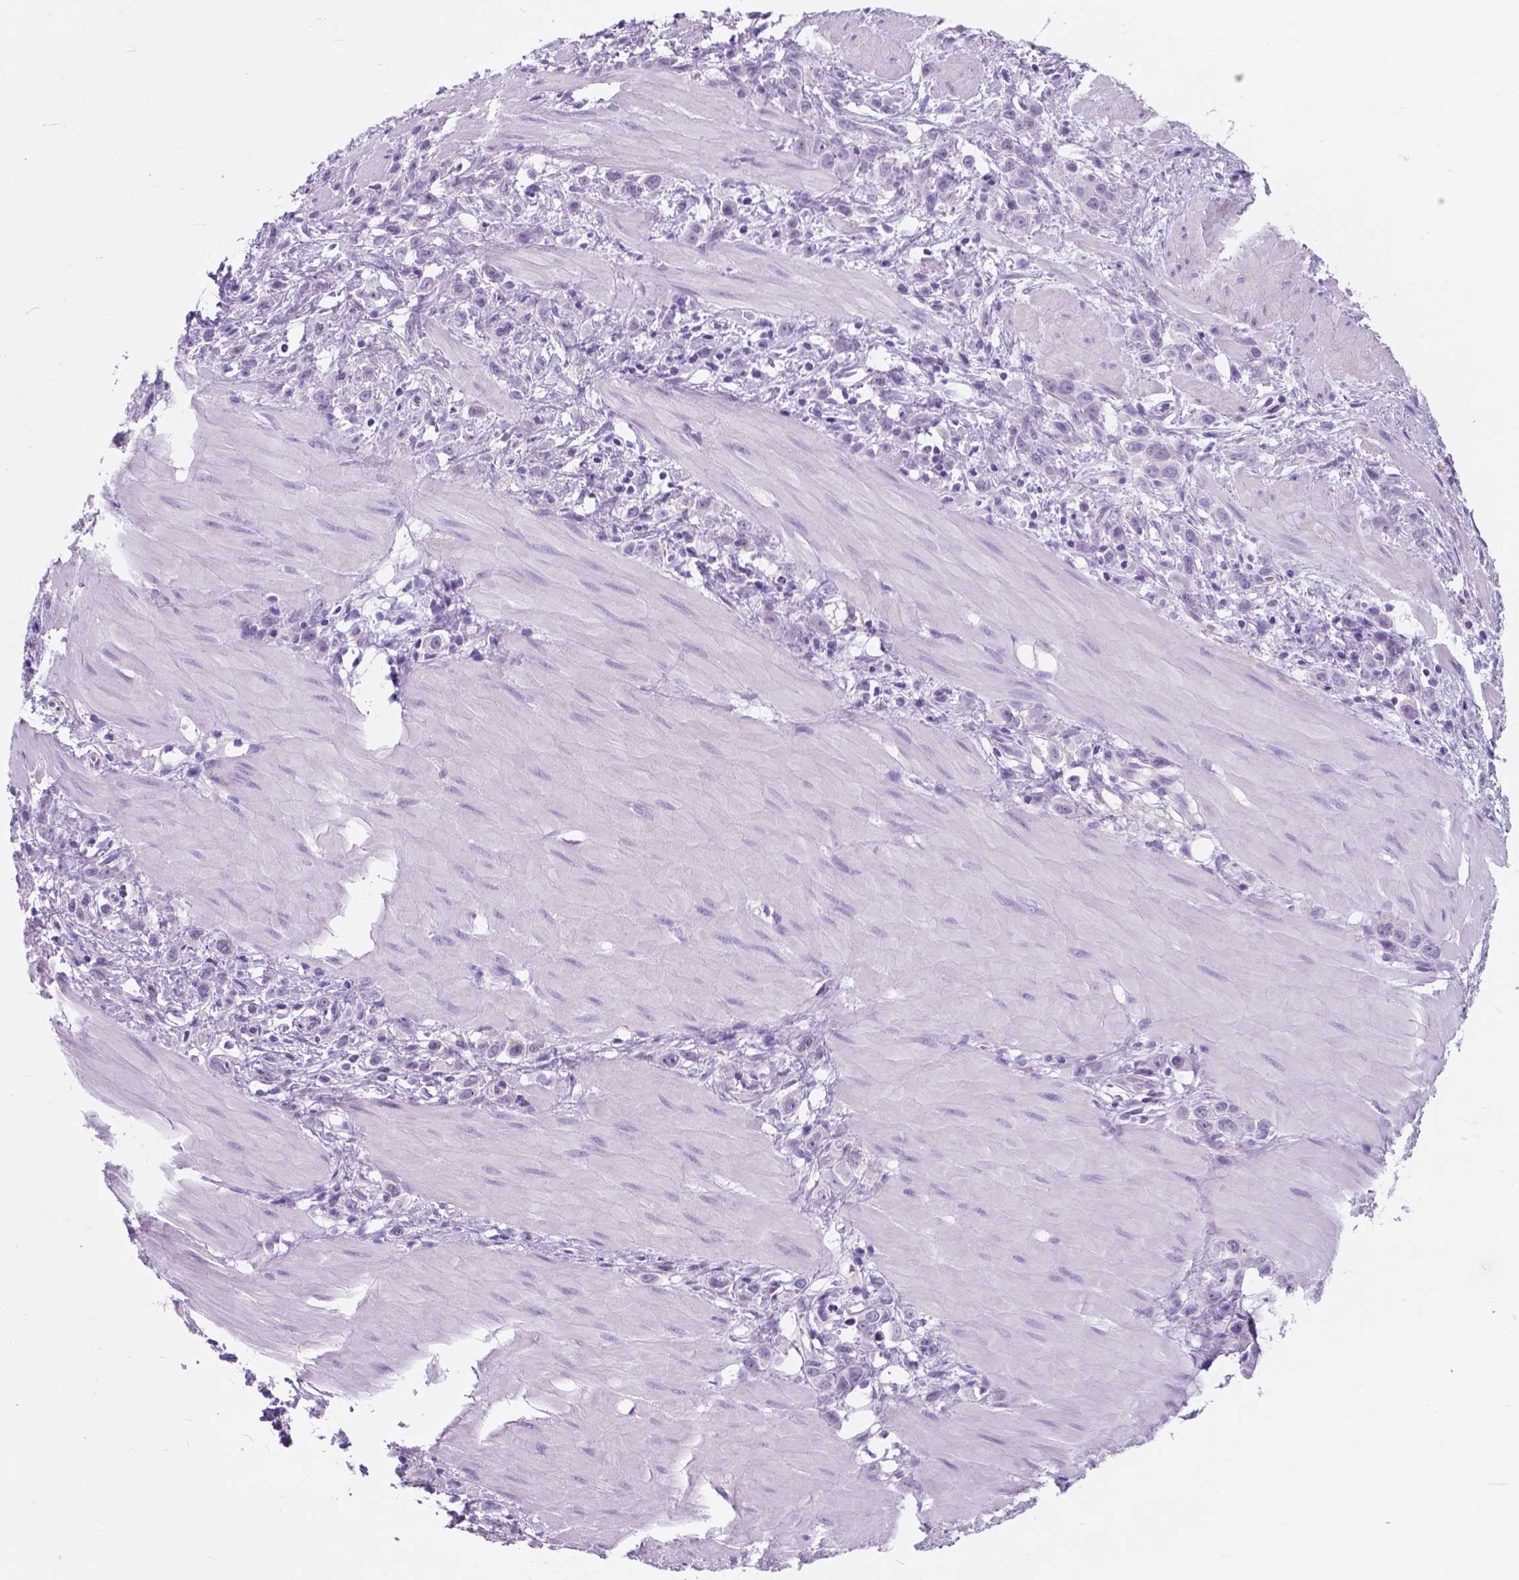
{"staining": {"intensity": "negative", "quantity": "none", "location": "none"}, "tissue": "stomach cancer", "cell_type": "Tumor cells", "image_type": "cancer", "snomed": [{"axis": "morphology", "description": "Adenocarcinoma, NOS"}, {"axis": "topography", "description": "Stomach"}], "caption": "This is a micrograph of immunohistochemistry (IHC) staining of stomach cancer, which shows no positivity in tumor cells. (Brightfield microscopy of DAB (3,3'-diaminobenzidine) IHC at high magnification).", "gene": "KIAA0040", "patient": {"sex": "male", "age": 47}}